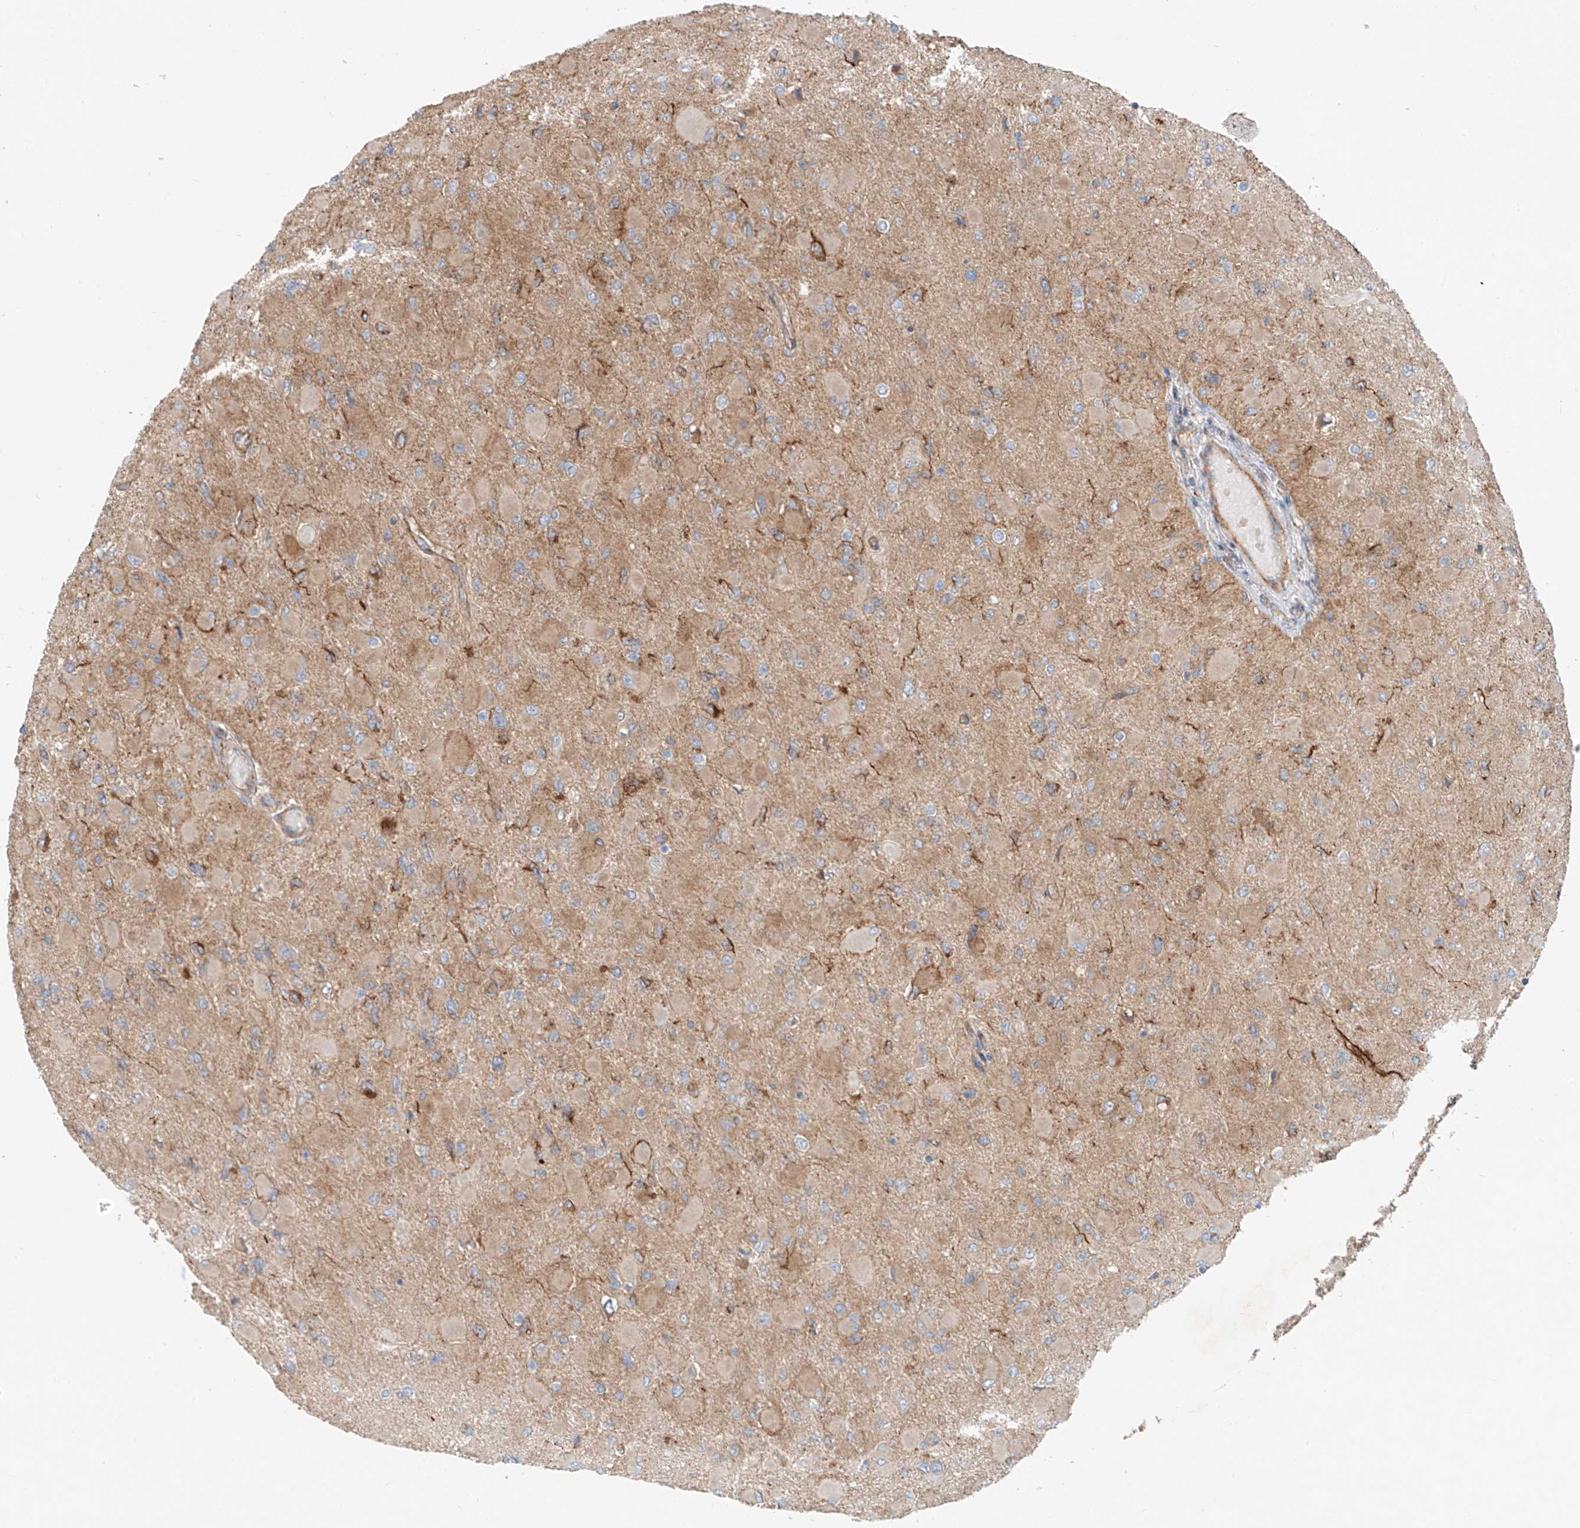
{"staining": {"intensity": "weak", "quantity": "25%-75%", "location": "cytoplasmic/membranous"}, "tissue": "glioma", "cell_type": "Tumor cells", "image_type": "cancer", "snomed": [{"axis": "morphology", "description": "Glioma, malignant, High grade"}, {"axis": "topography", "description": "Cerebral cortex"}], "caption": "An immunohistochemistry histopathology image of tumor tissue is shown. Protein staining in brown labels weak cytoplasmic/membranous positivity in malignant glioma (high-grade) within tumor cells.", "gene": "SNAP29", "patient": {"sex": "female", "age": 36}}